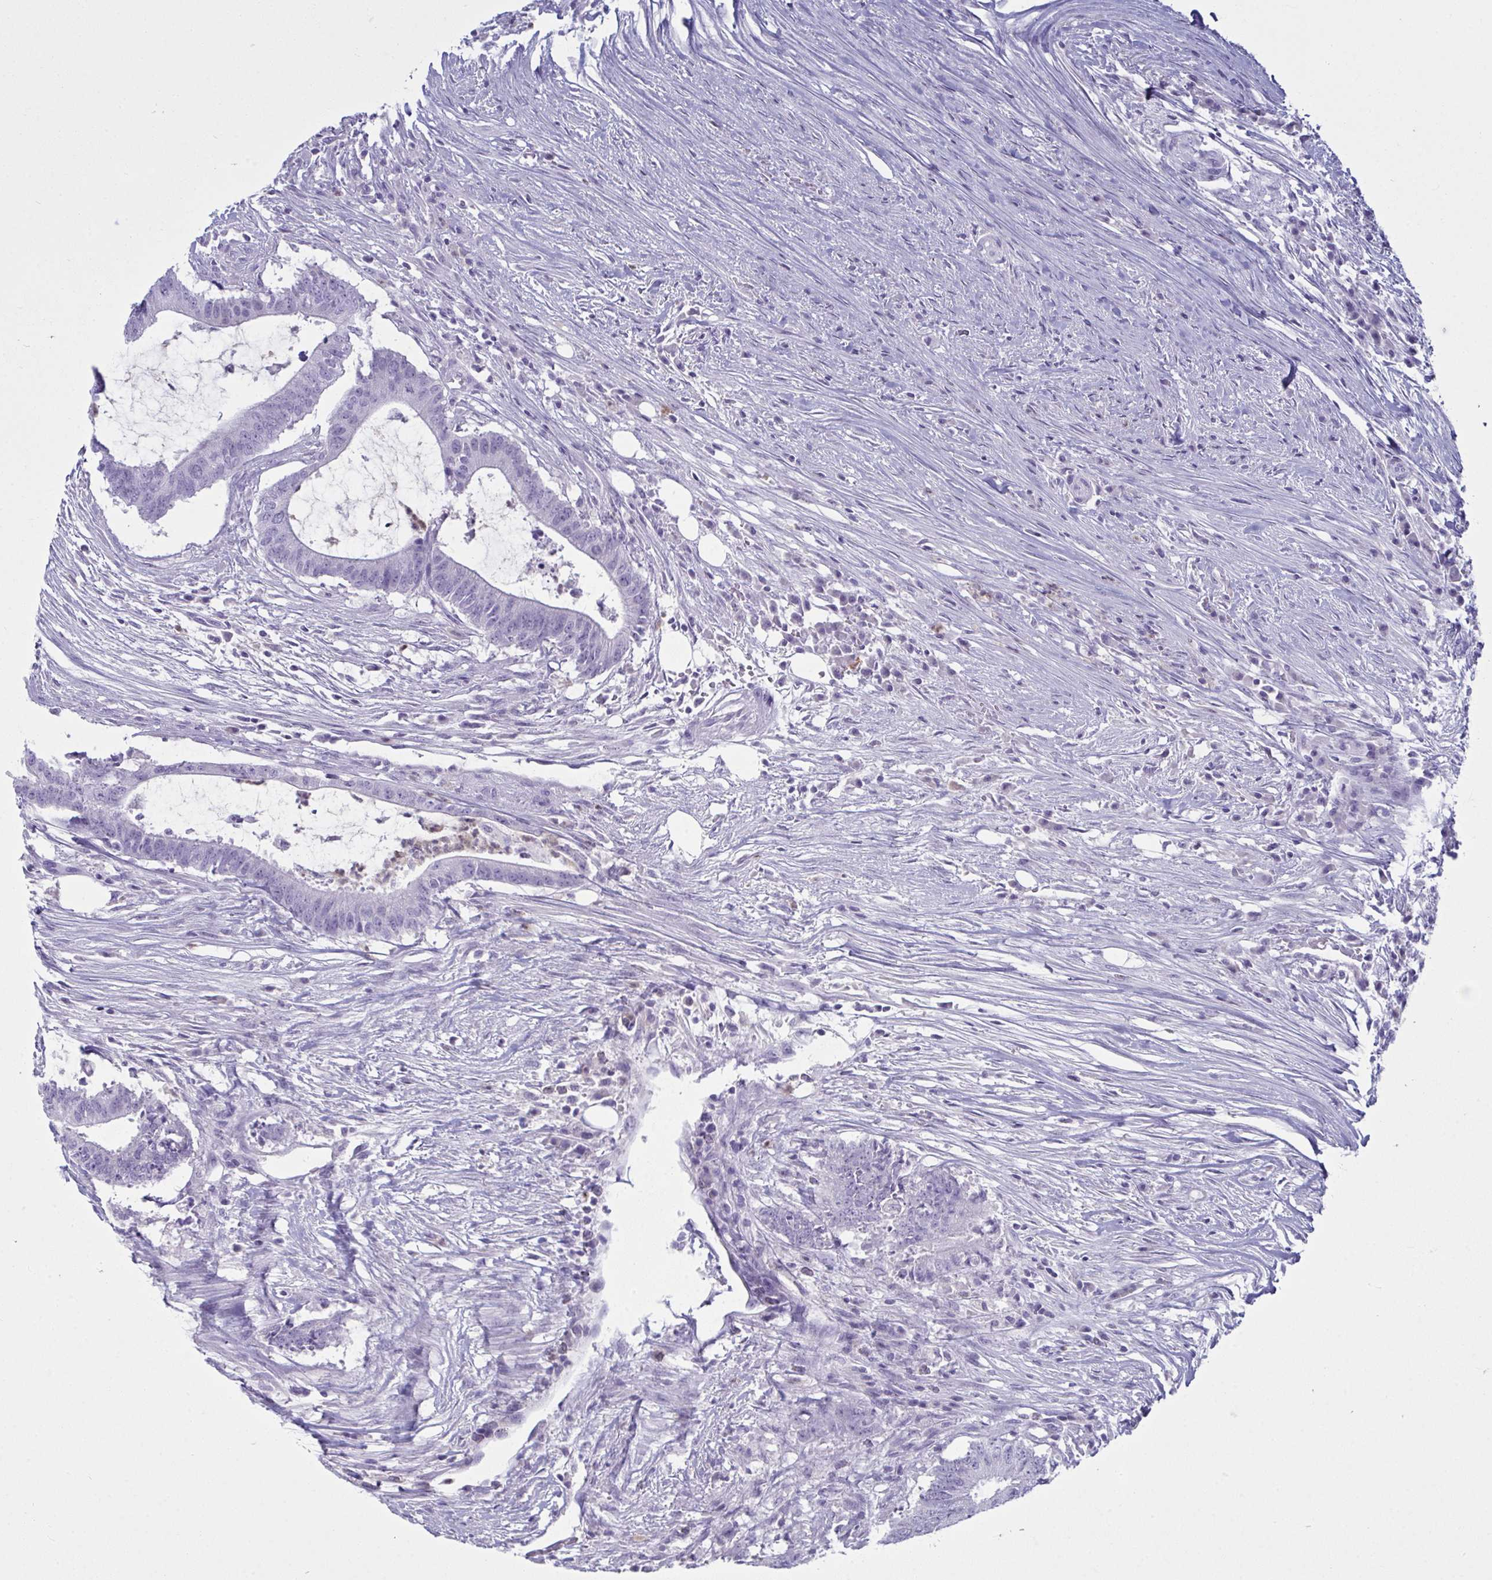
{"staining": {"intensity": "negative", "quantity": "none", "location": "none"}, "tissue": "colorectal cancer", "cell_type": "Tumor cells", "image_type": "cancer", "snomed": [{"axis": "morphology", "description": "Adenocarcinoma, NOS"}, {"axis": "topography", "description": "Colon"}], "caption": "Tumor cells show no significant positivity in colorectal cancer (adenocarcinoma).", "gene": "SERPINB10", "patient": {"sex": "female", "age": 43}}